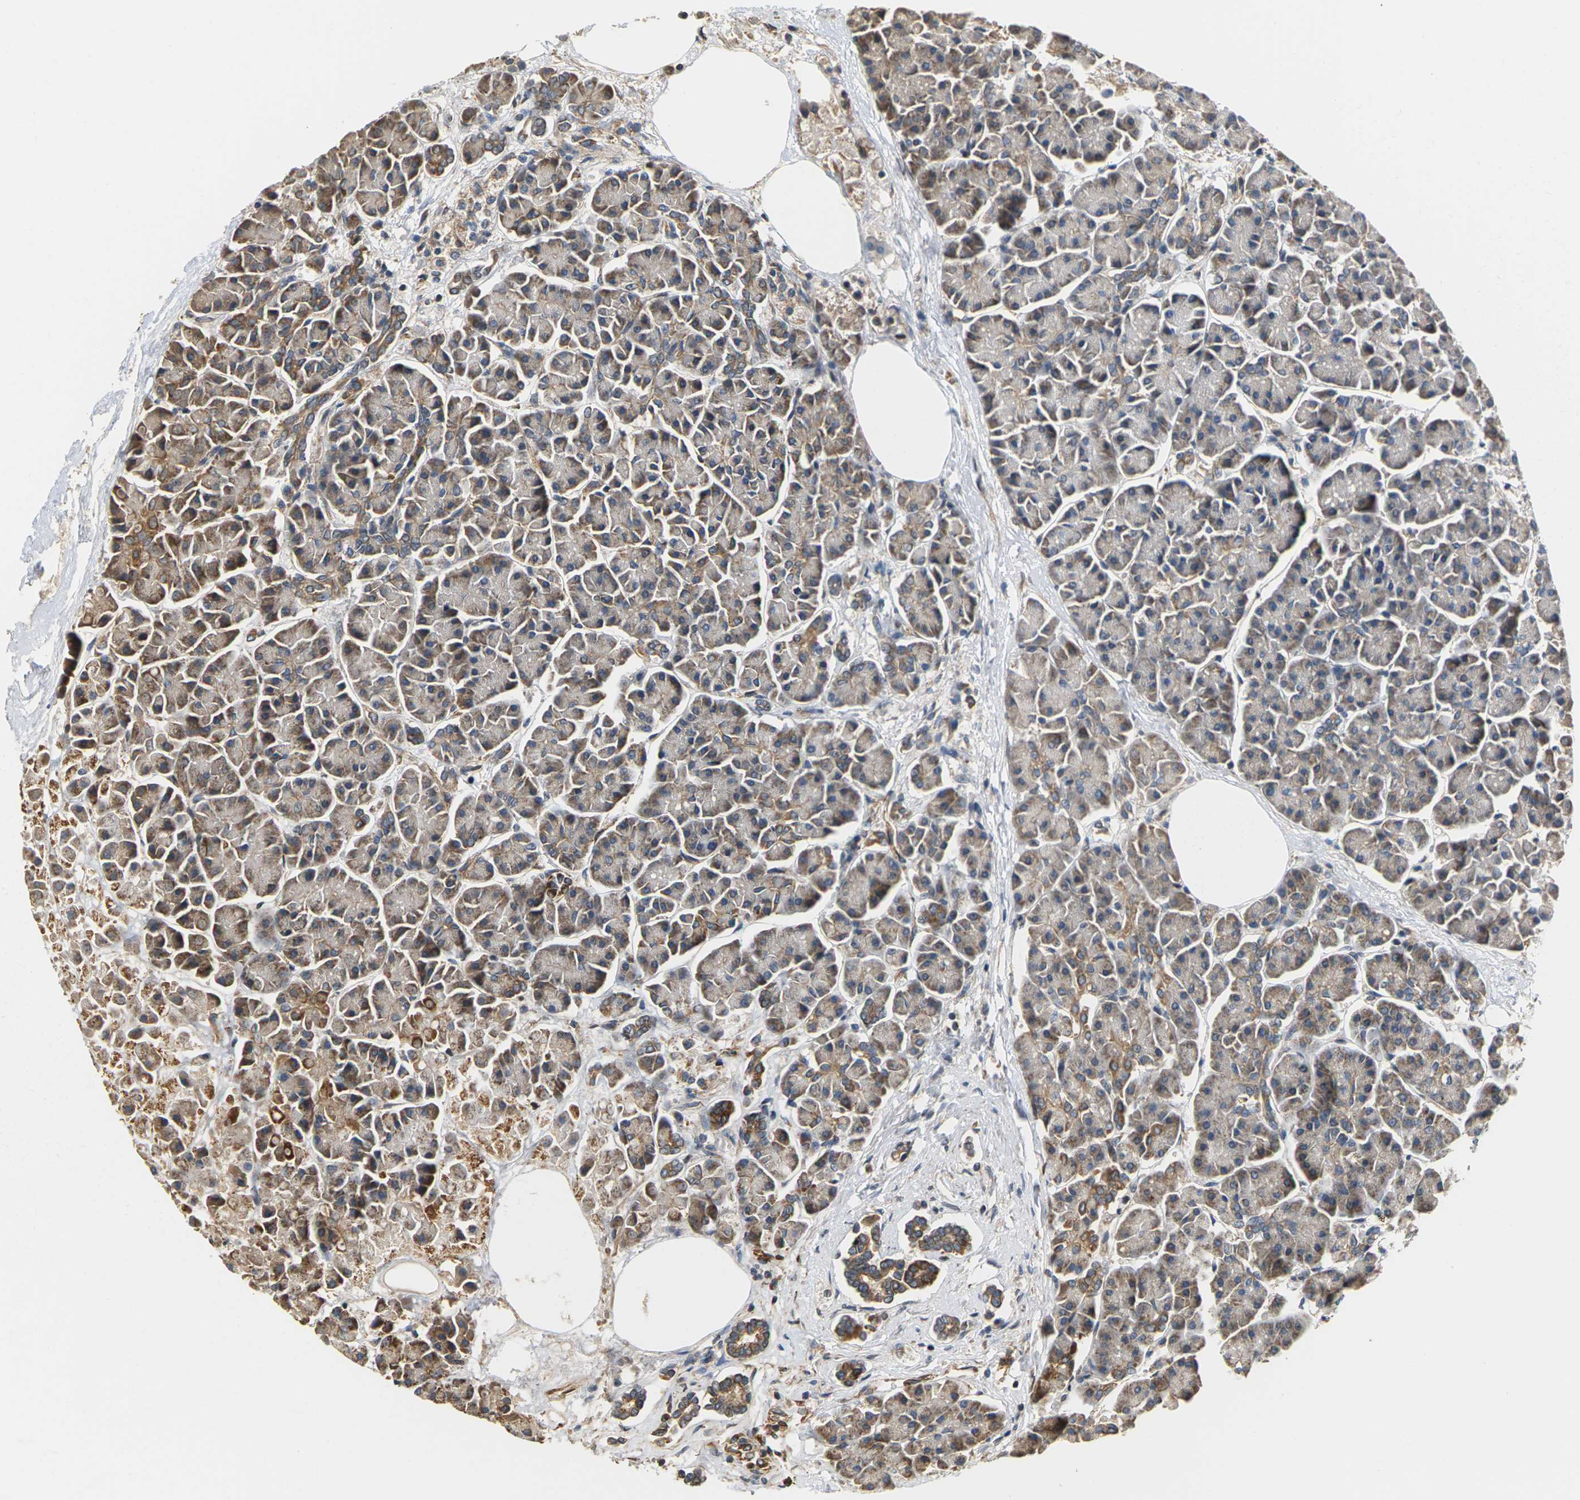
{"staining": {"intensity": "weak", "quantity": ">75%", "location": "cytoplasmic/membranous"}, "tissue": "pancreas", "cell_type": "Exocrine glandular cells", "image_type": "normal", "snomed": [{"axis": "morphology", "description": "Normal tissue, NOS"}, {"axis": "topography", "description": "Pancreas"}], "caption": "The micrograph reveals staining of unremarkable pancreas, revealing weak cytoplasmic/membranous protein staining (brown color) within exocrine glandular cells.", "gene": "PCDHB4", "patient": {"sex": "female", "age": 70}}